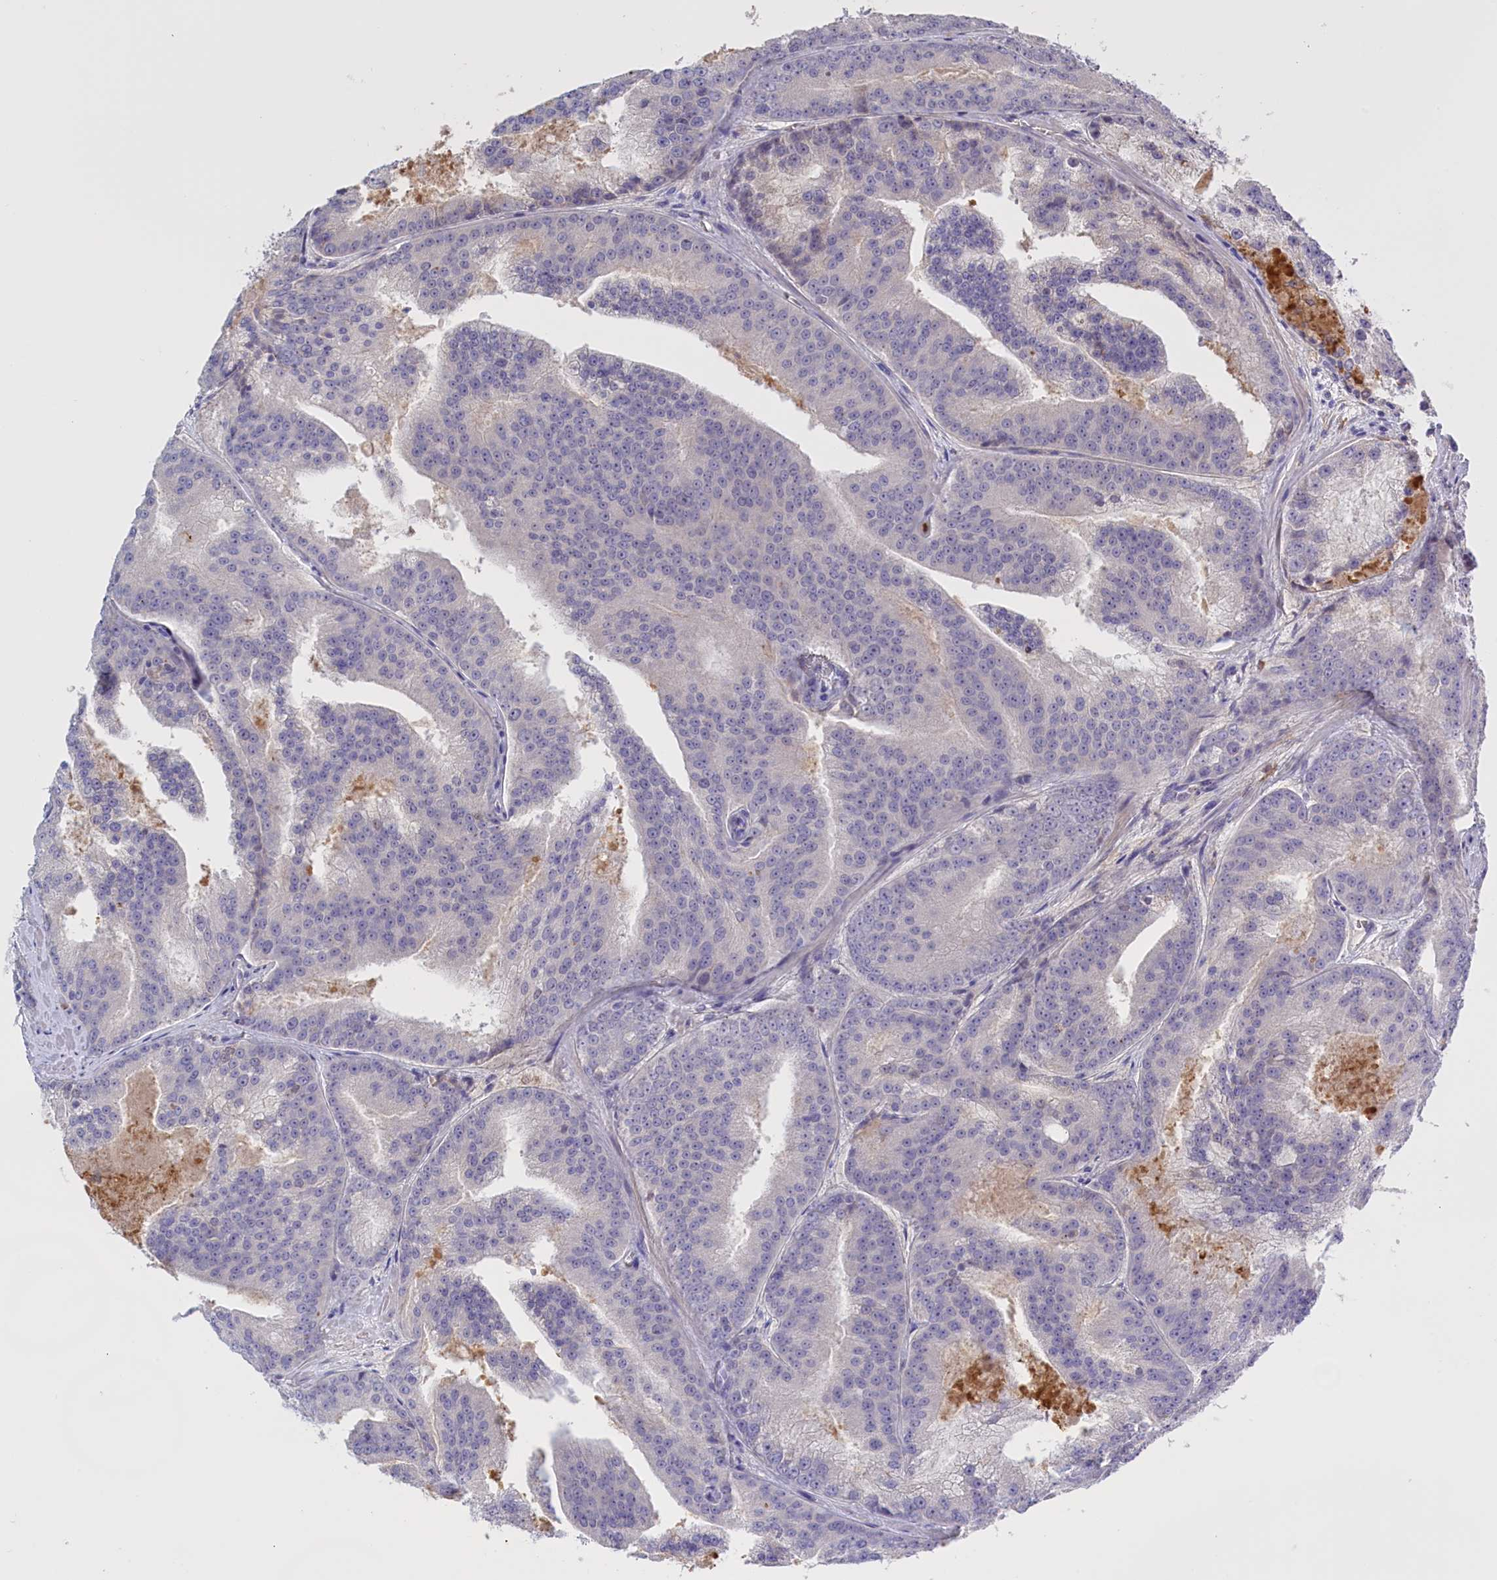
{"staining": {"intensity": "negative", "quantity": "none", "location": "none"}, "tissue": "prostate cancer", "cell_type": "Tumor cells", "image_type": "cancer", "snomed": [{"axis": "morphology", "description": "Adenocarcinoma, High grade"}, {"axis": "topography", "description": "Prostate"}], "caption": "An IHC image of prostate high-grade adenocarcinoma is shown. There is no staining in tumor cells of prostate high-grade adenocarcinoma.", "gene": "FAM149B1", "patient": {"sex": "male", "age": 61}}